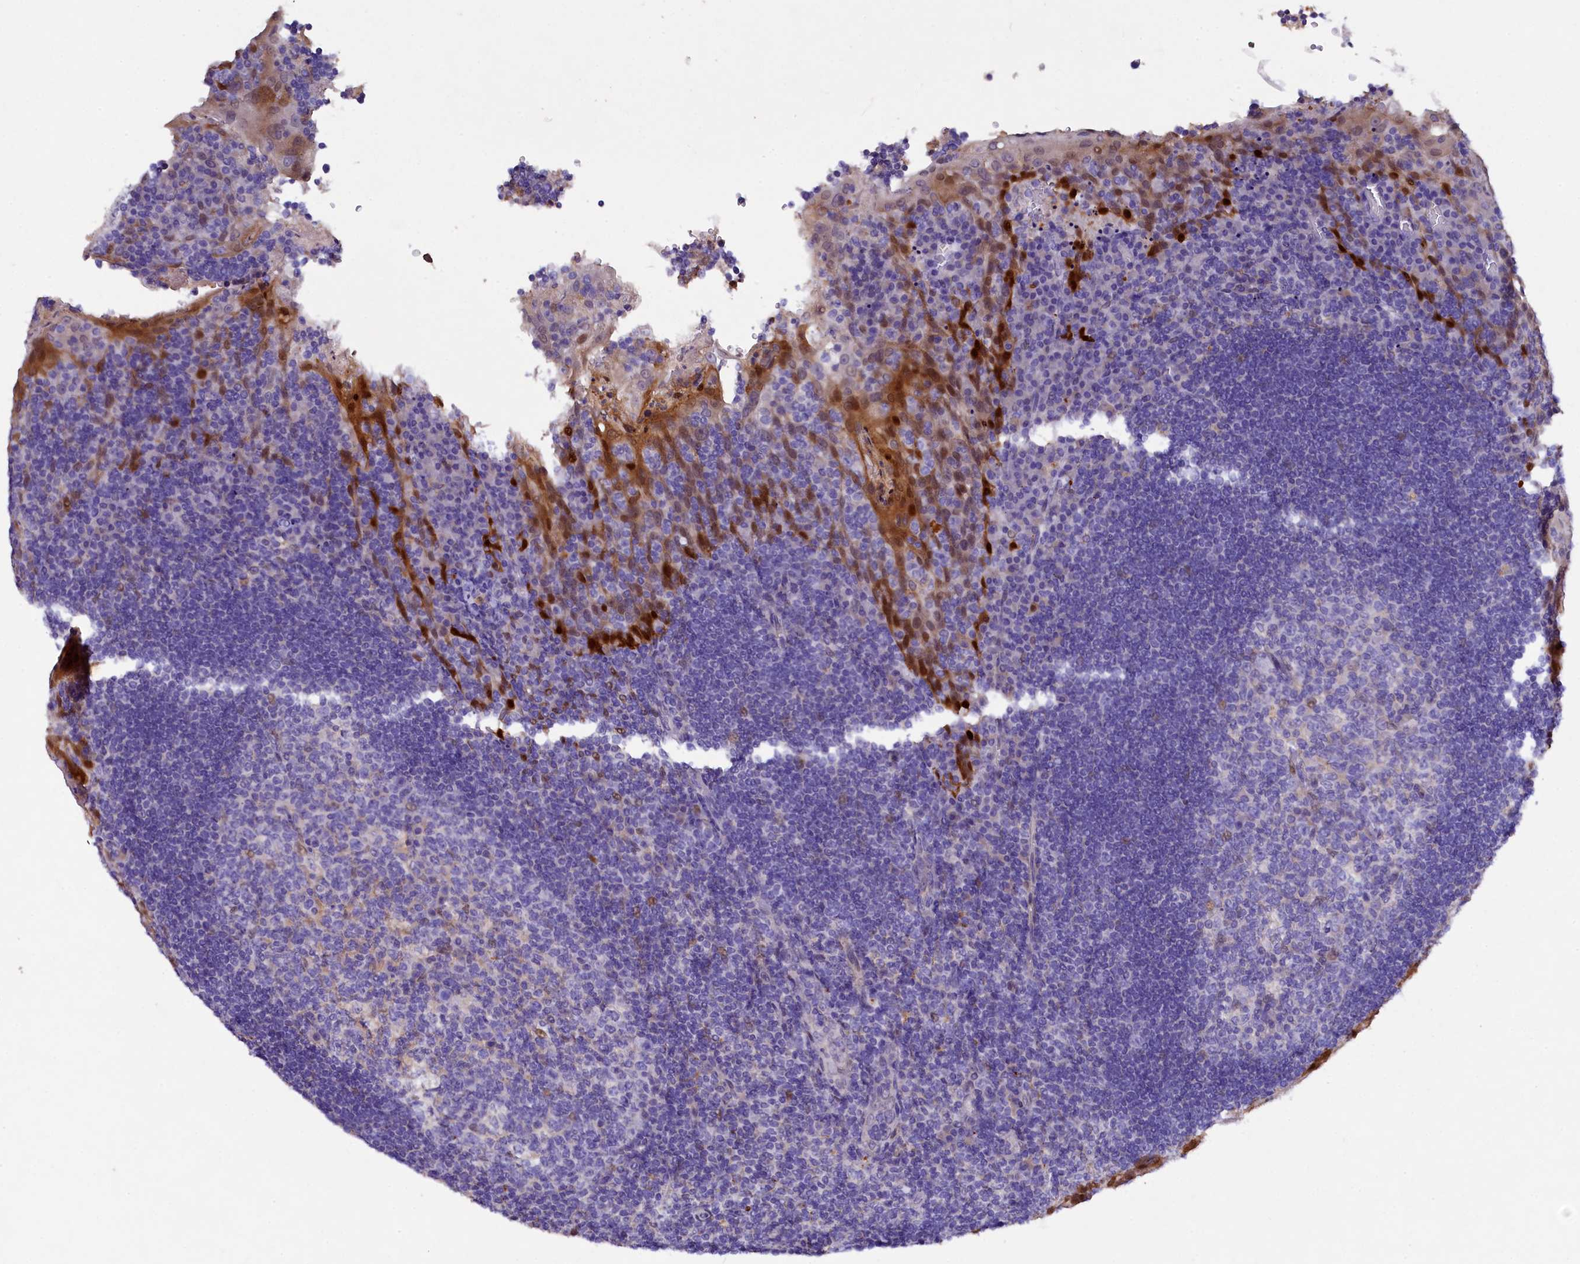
{"staining": {"intensity": "negative", "quantity": "none", "location": "none"}, "tissue": "tonsil", "cell_type": "Germinal center cells", "image_type": "normal", "snomed": [{"axis": "morphology", "description": "Normal tissue, NOS"}, {"axis": "topography", "description": "Tonsil"}], "caption": "High magnification brightfield microscopy of unremarkable tonsil stained with DAB (brown) and counterstained with hematoxylin (blue): germinal center cells show no significant expression.", "gene": "TGDS", "patient": {"sex": "male", "age": 17}}